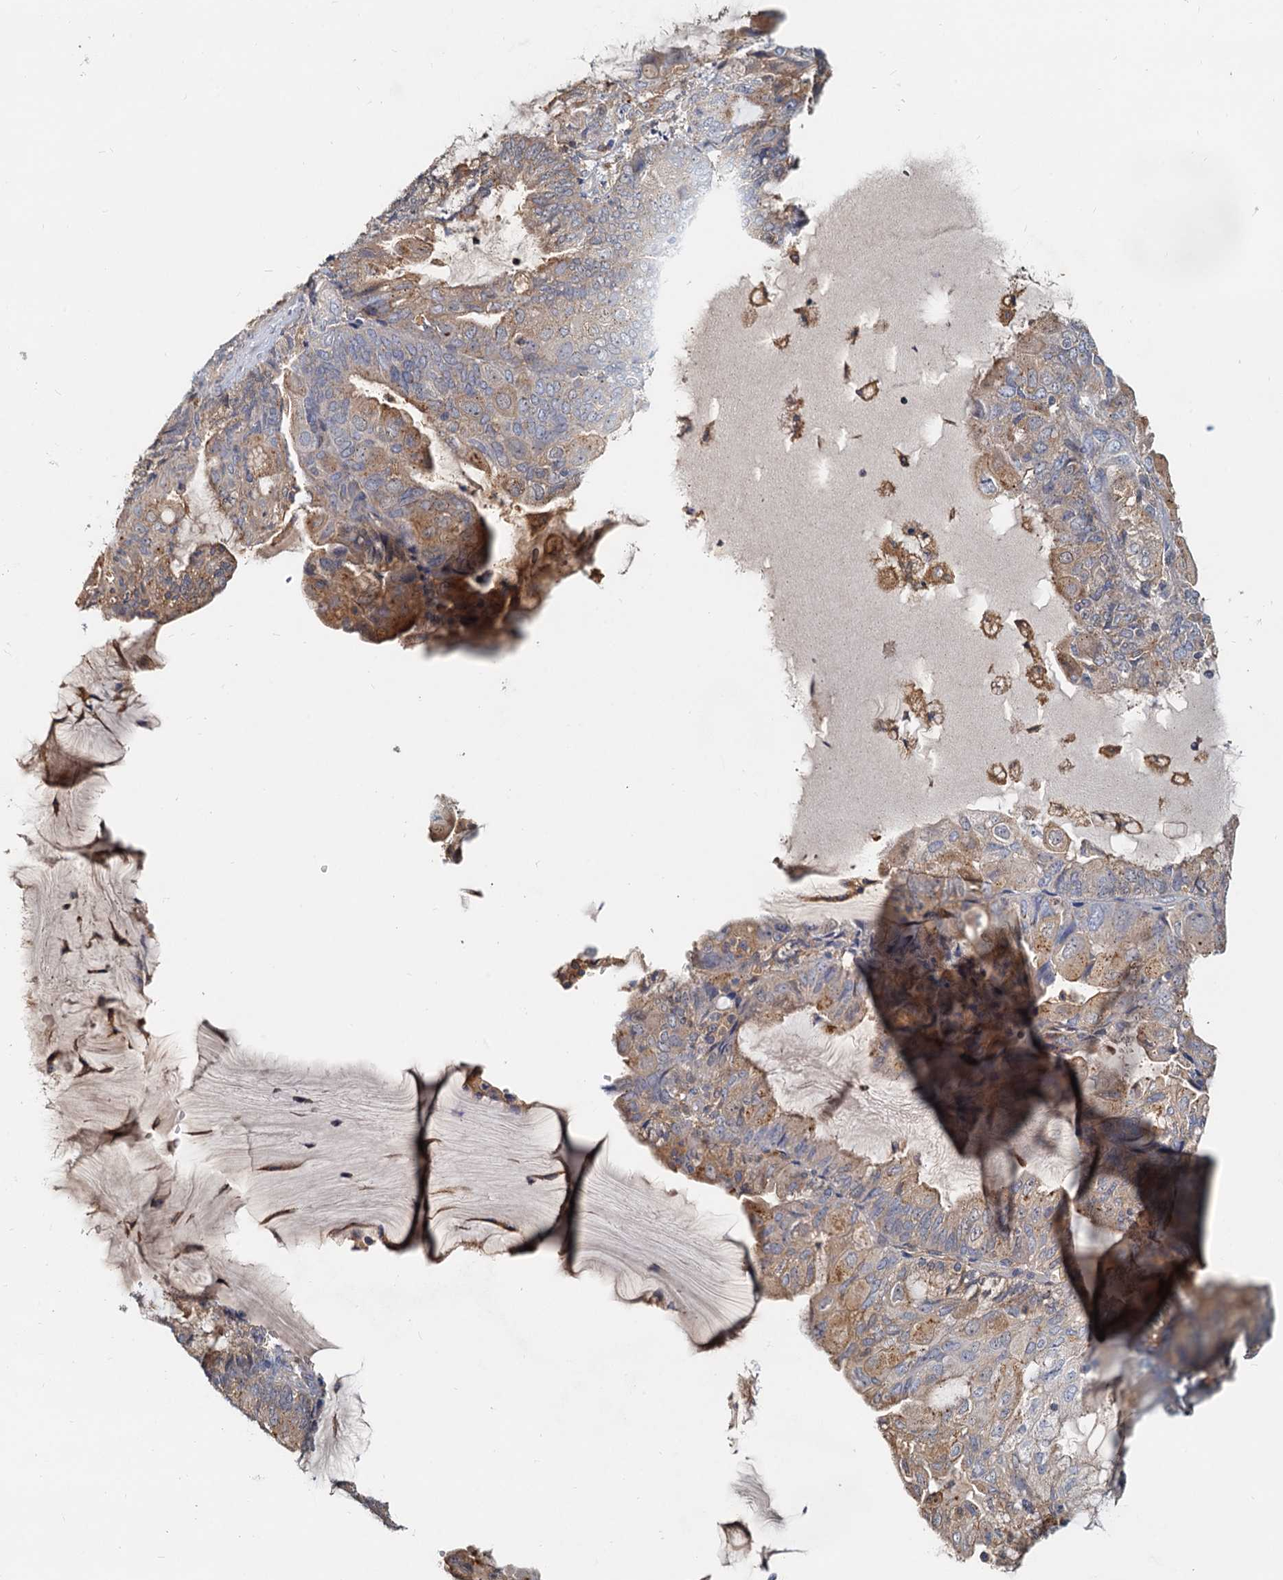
{"staining": {"intensity": "moderate", "quantity": ">75%", "location": "cytoplasmic/membranous"}, "tissue": "endometrial cancer", "cell_type": "Tumor cells", "image_type": "cancer", "snomed": [{"axis": "morphology", "description": "Adenocarcinoma, NOS"}, {"axis": "topography", "description": "Endometrium"}], "caption": "Endometrial adenocarcinoma was stained to show a protein in brown. There is medium levels of moderate cytoplasmic/membranous staining in about >75% of tumor cells.", "gene": "TOLLIP", "patient": {"sex": "female", "age": 81}}